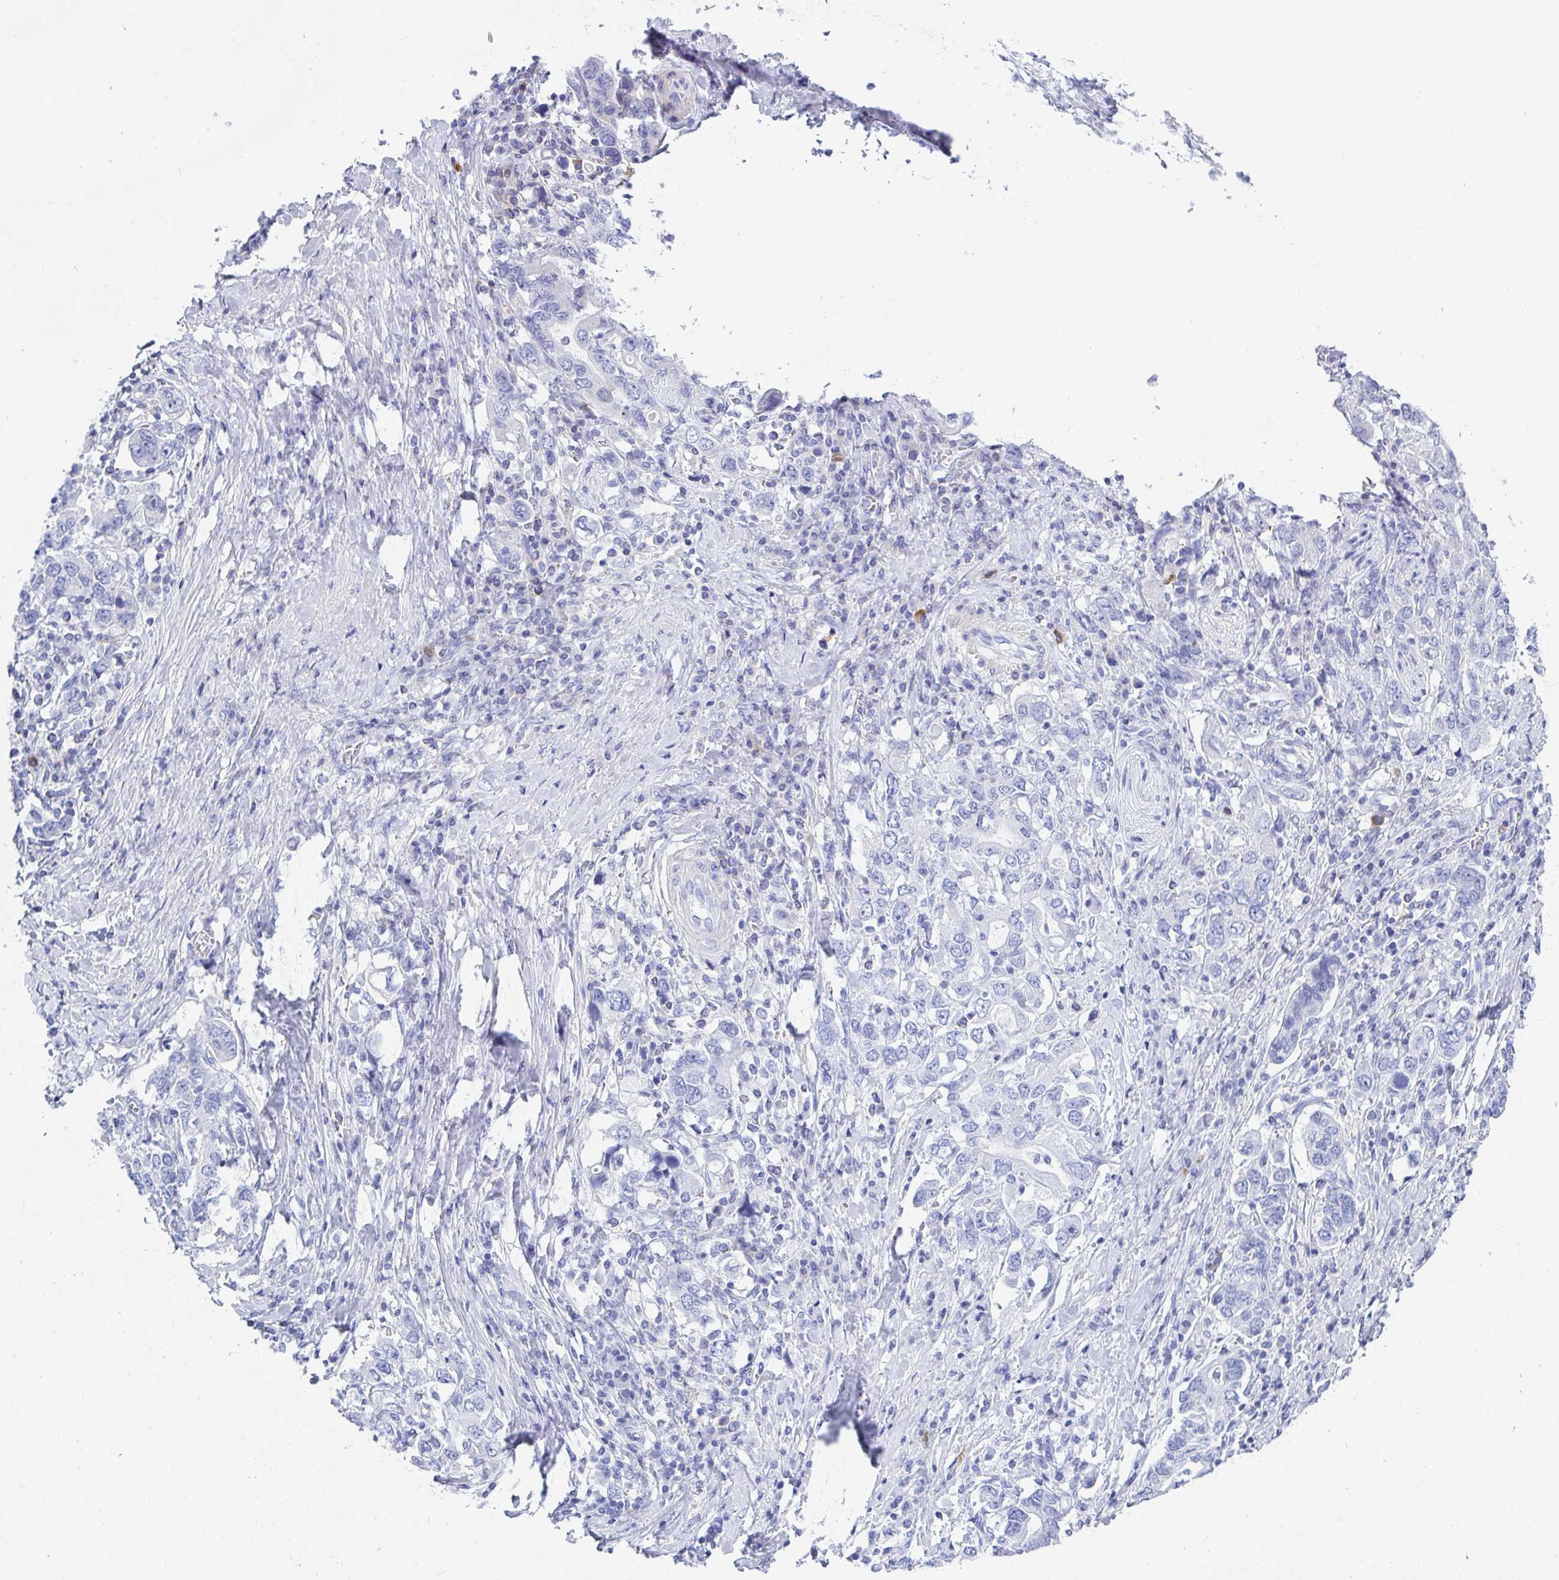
{"staining": {"intensity": "negative", "quantity": "none", "location": "none"}, "tissue": "stomach cancer", "cell_type": "Tumor cells", "image_type": "cancer", "snomed": [{"axis": "morphology", "description": "Adenocarcinoma, NOS"}, {"axis": "topography", "description": "Stomach, upper"}, {"axis": "topography", "description": "Stomach"}], "caption": "A high-resolution photomicrograph shows immunohistochemistry (IHC) staining of adenocarcinoma (stomach), which displays no significant expression in tumor cells.", "gene": "FRMD3", "patient": {"sex": "male", "age": 62}}